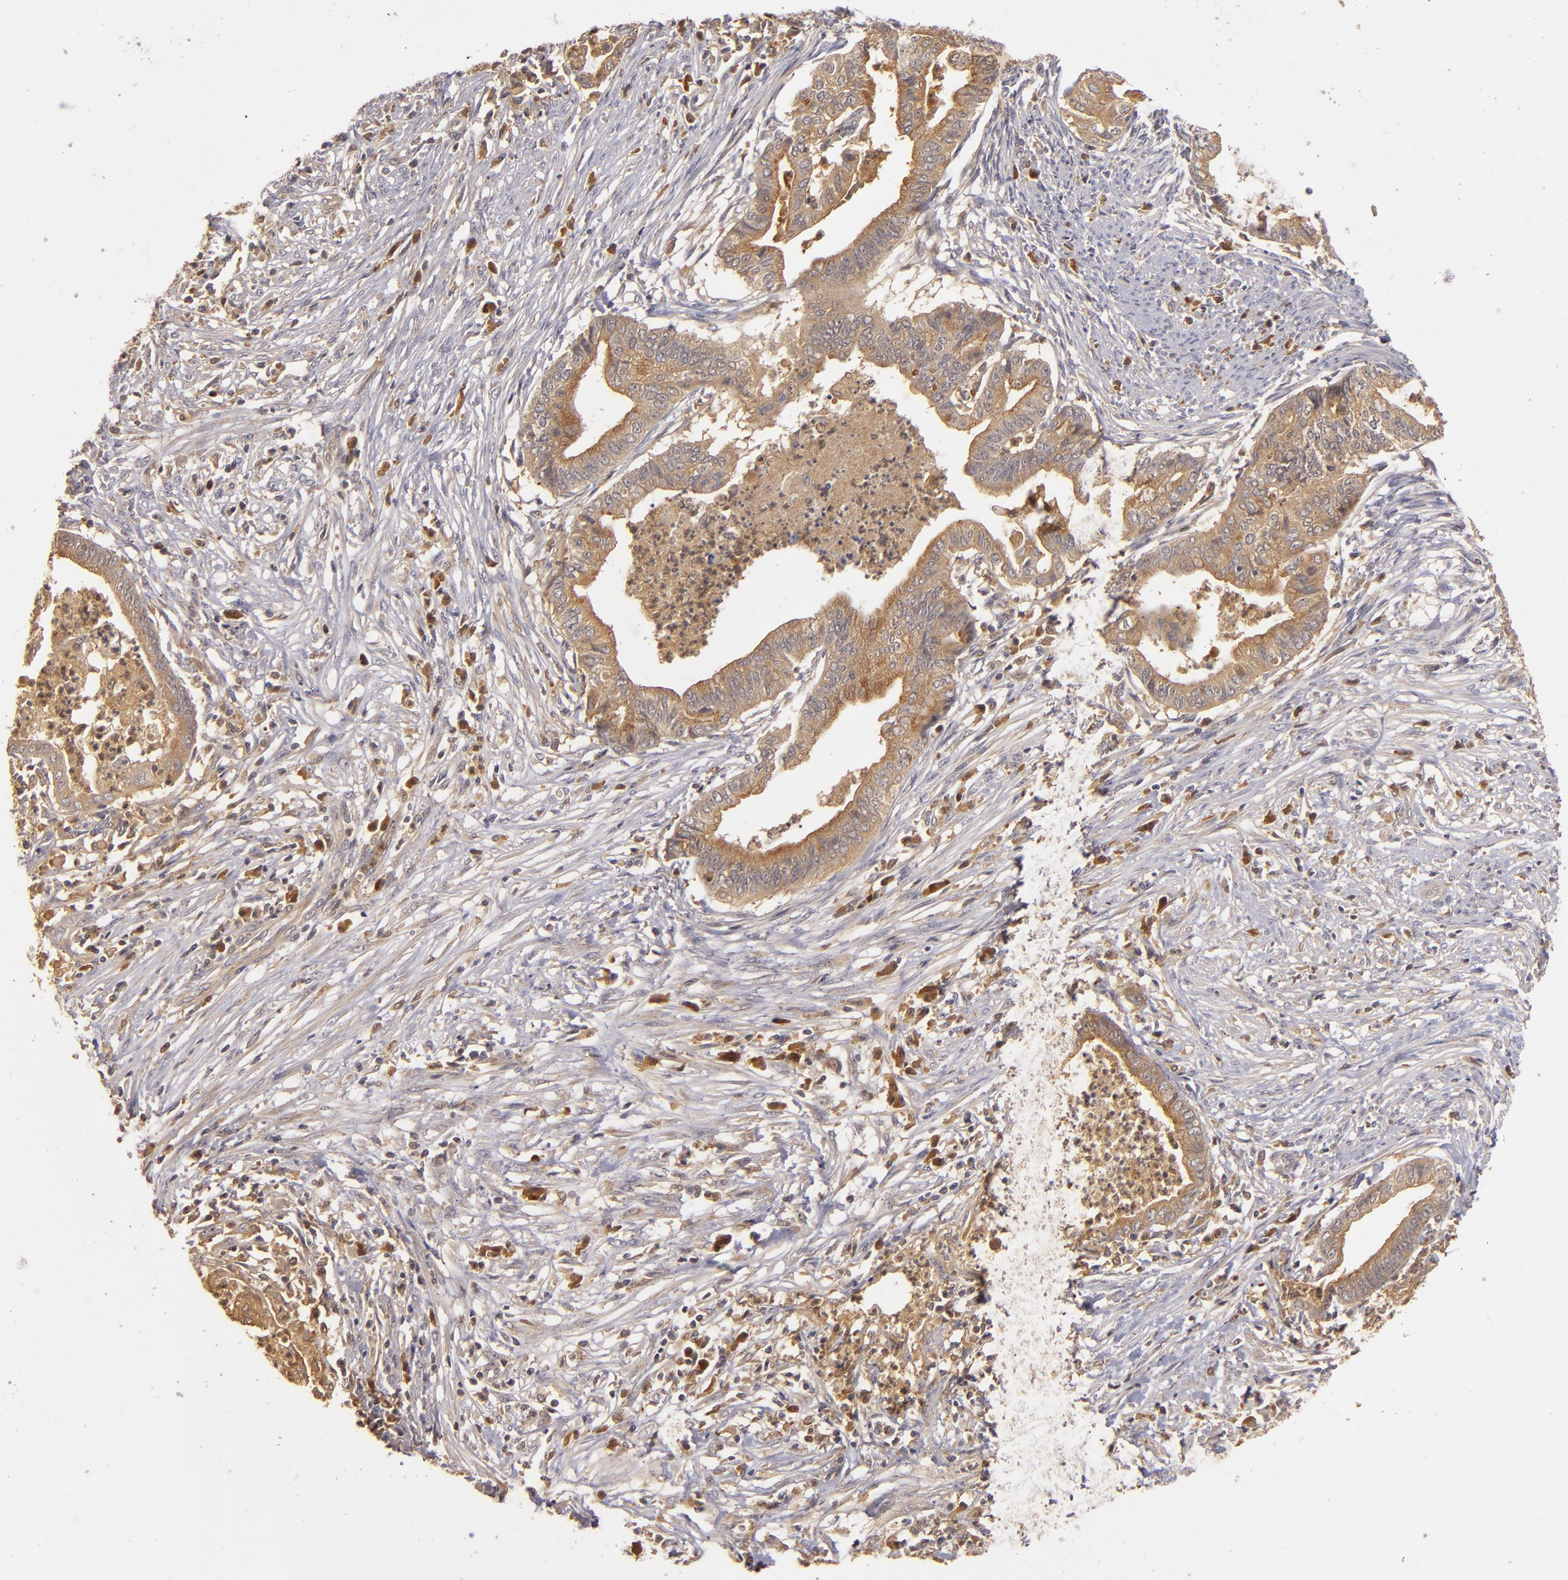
{"staining": {"intensity": "strong", "quantity": ">75%", "location": "cytoplasmic/membranous"}, "tissue": "endometrial cancer", "cell_type": "Tumor cells", "image_type": "cancer", "snomed": [{"axis": "morphology", "description": "Necrosis, NOS"}, {"axis": "morphology", "description": "Adenocarcinoma, NOS"}, {"axis": "topography", "description": "Endometrium"}], "caption": "Adenocarcinoma (endometrial) tissue exhibits strong cytoplasmic/membranous positivity in approximately >75% of tumor cells, visualized by immunohistochemistry. The protein is shown in brown color, while the nuclei are stained blue.", "gene": "PRKCD", "patient": {"sex": "female", "age": 79}}